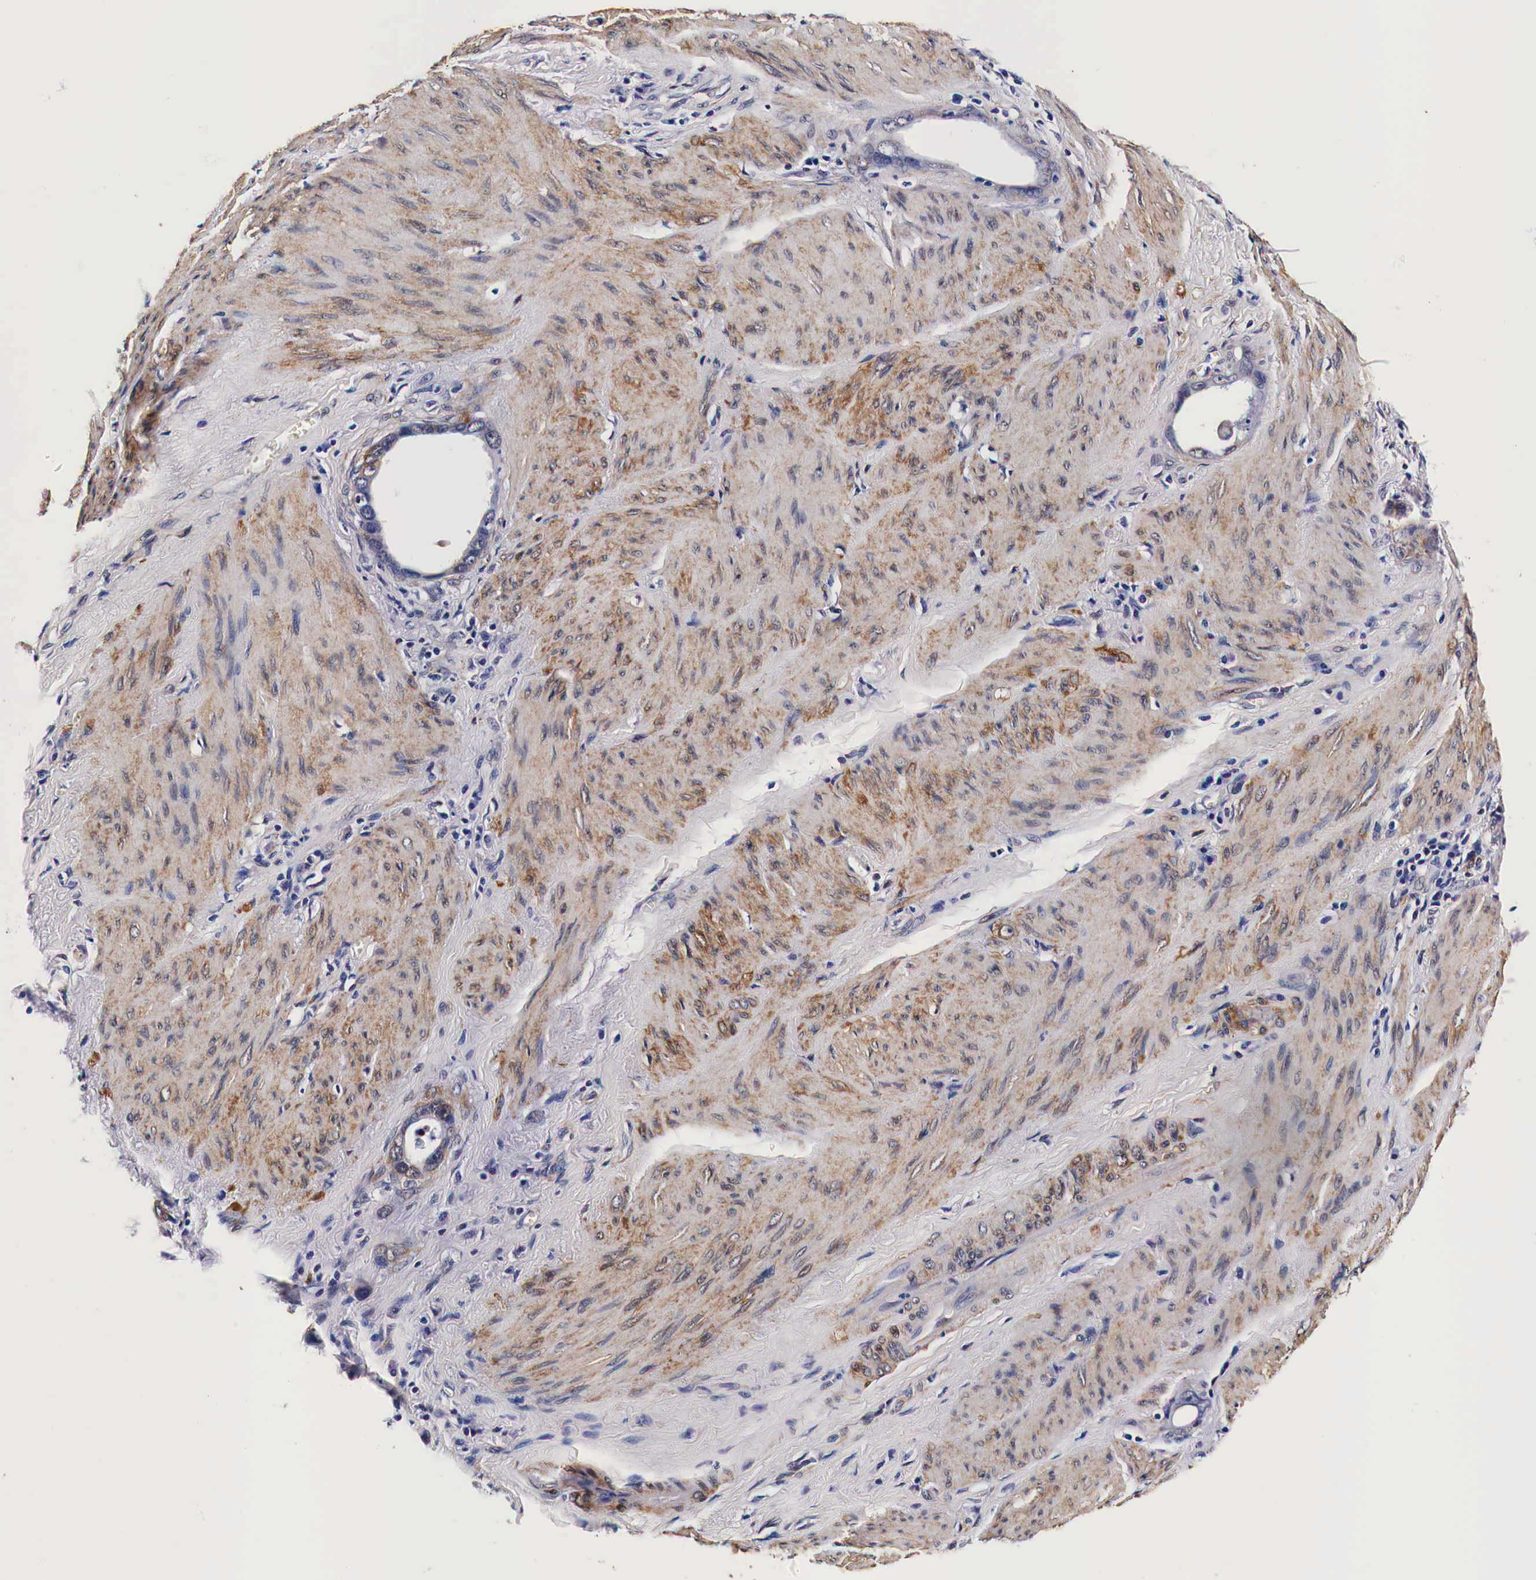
{"staining": {"intensity": "weak", "quantity": "<25%", "location": "cytoplasmic/membranous"}, "tissue": "stomach cancer", "cell_type": "Tumor cells", "image_type": "cancer", "snomed": [{"axis": "morphology", "description": "Adenocarcinoma, NOS"}, {"axis": "topography", "description": "Stomach"}], "caption": "Immunohistochemistry (IHC) image of human stomach cancer stained for a protein (brown), which shows no staining in tumor cells. (DAB immunohistochemistry, high magnification).", "gene": "HSPB1", "patient": {"sex": "male", "age": 78}}